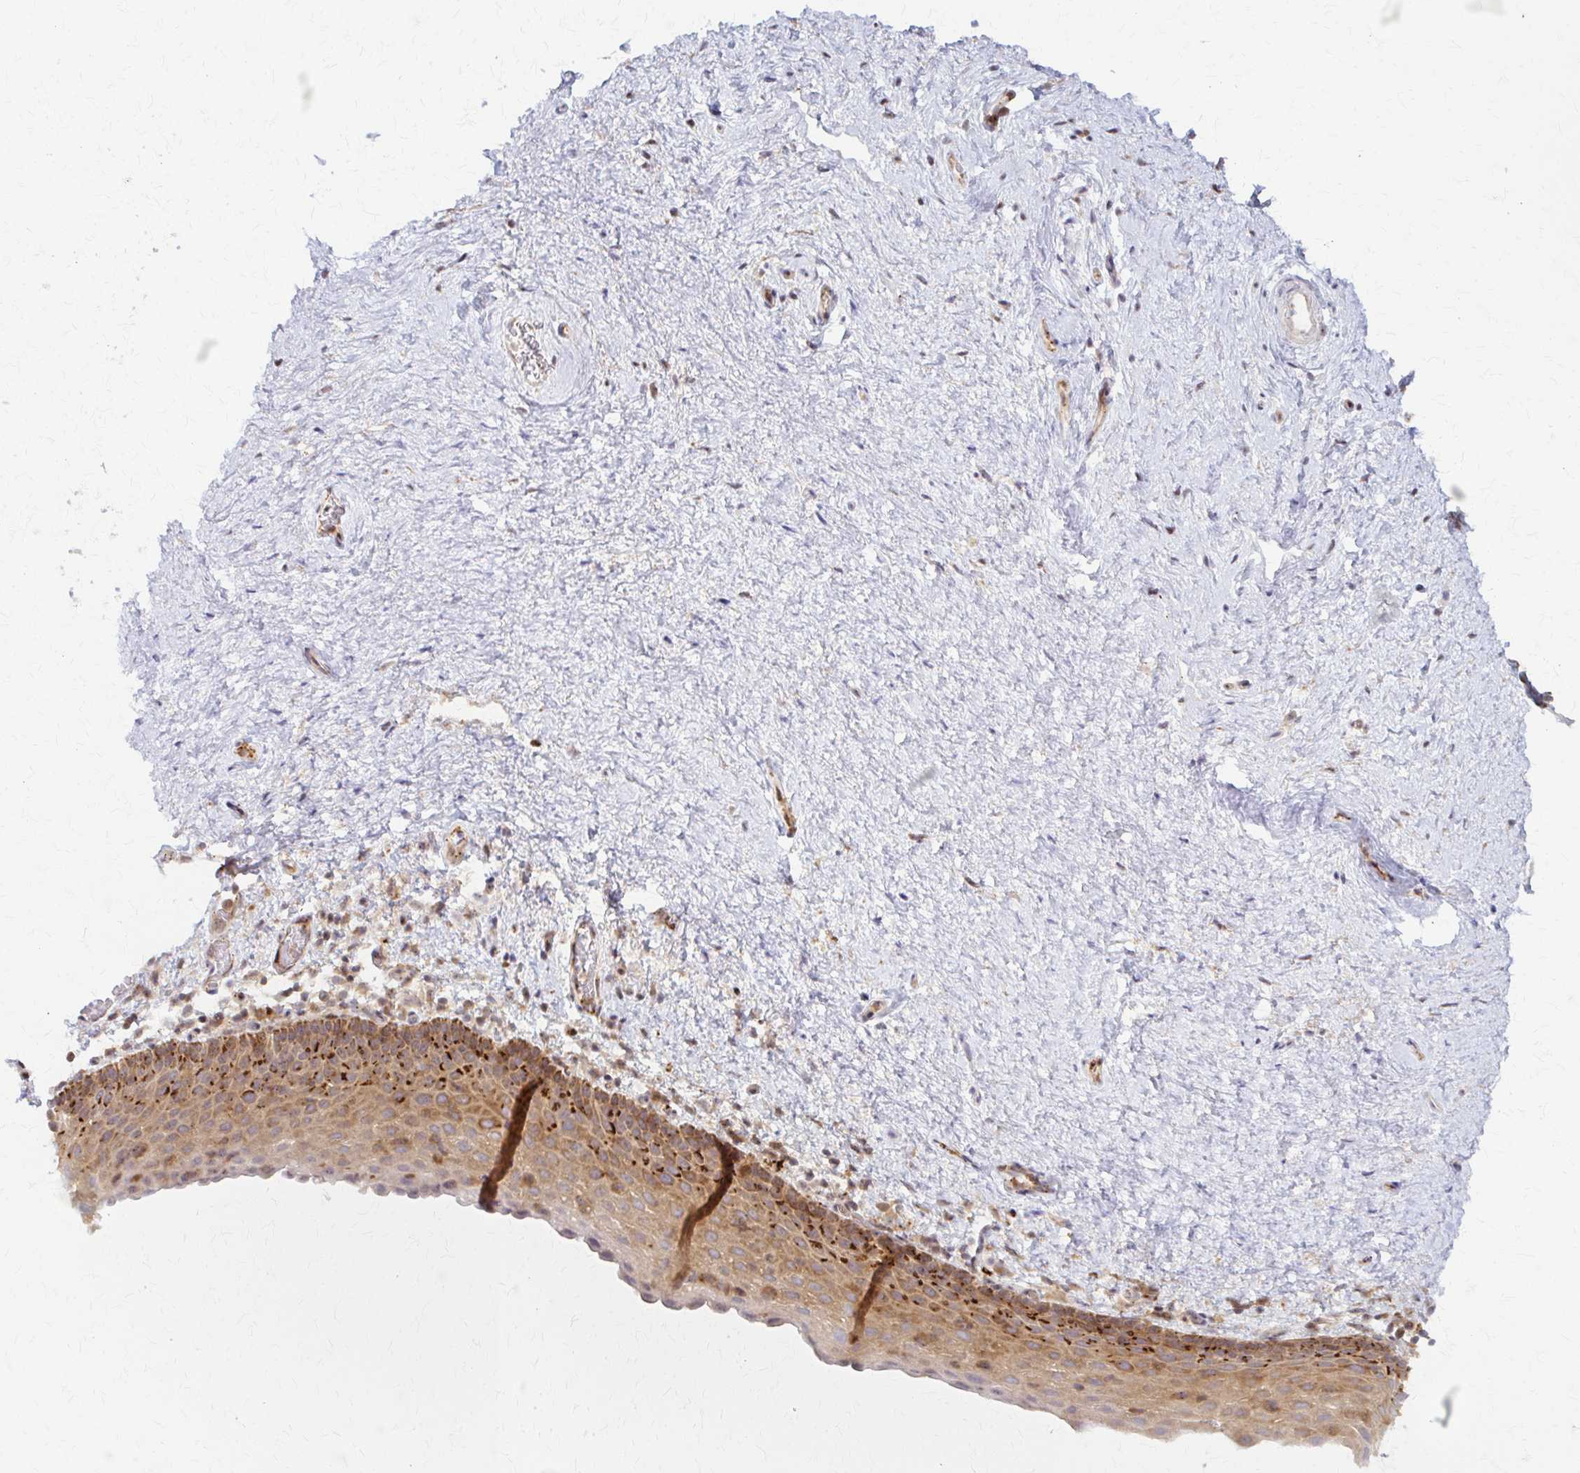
{"staining": {"intensity": "strong", "quantity": "<25%", "location": "cytoplasmic/membranous"}, "tissue": "vagina", "cell_type": "Squamous epithelial cells", "image_type": "normal", "snomed": [{"axis": "morphology", "description": "Normal tissue, NOS"}, {"axis": "topography", "description": "Vagina"}], "caption": "Protein expression by immunohistochemistry (IHC) shows strong cytoplasmic/membranous staining in approximately <25% of squamous epithelial cells in unremarkable vagina. The protein of interest is shown in brown color, while the nuclei are stained blue.", "gene": "ARHGAP35", "patient": {"sex": "female", "age": 61}}